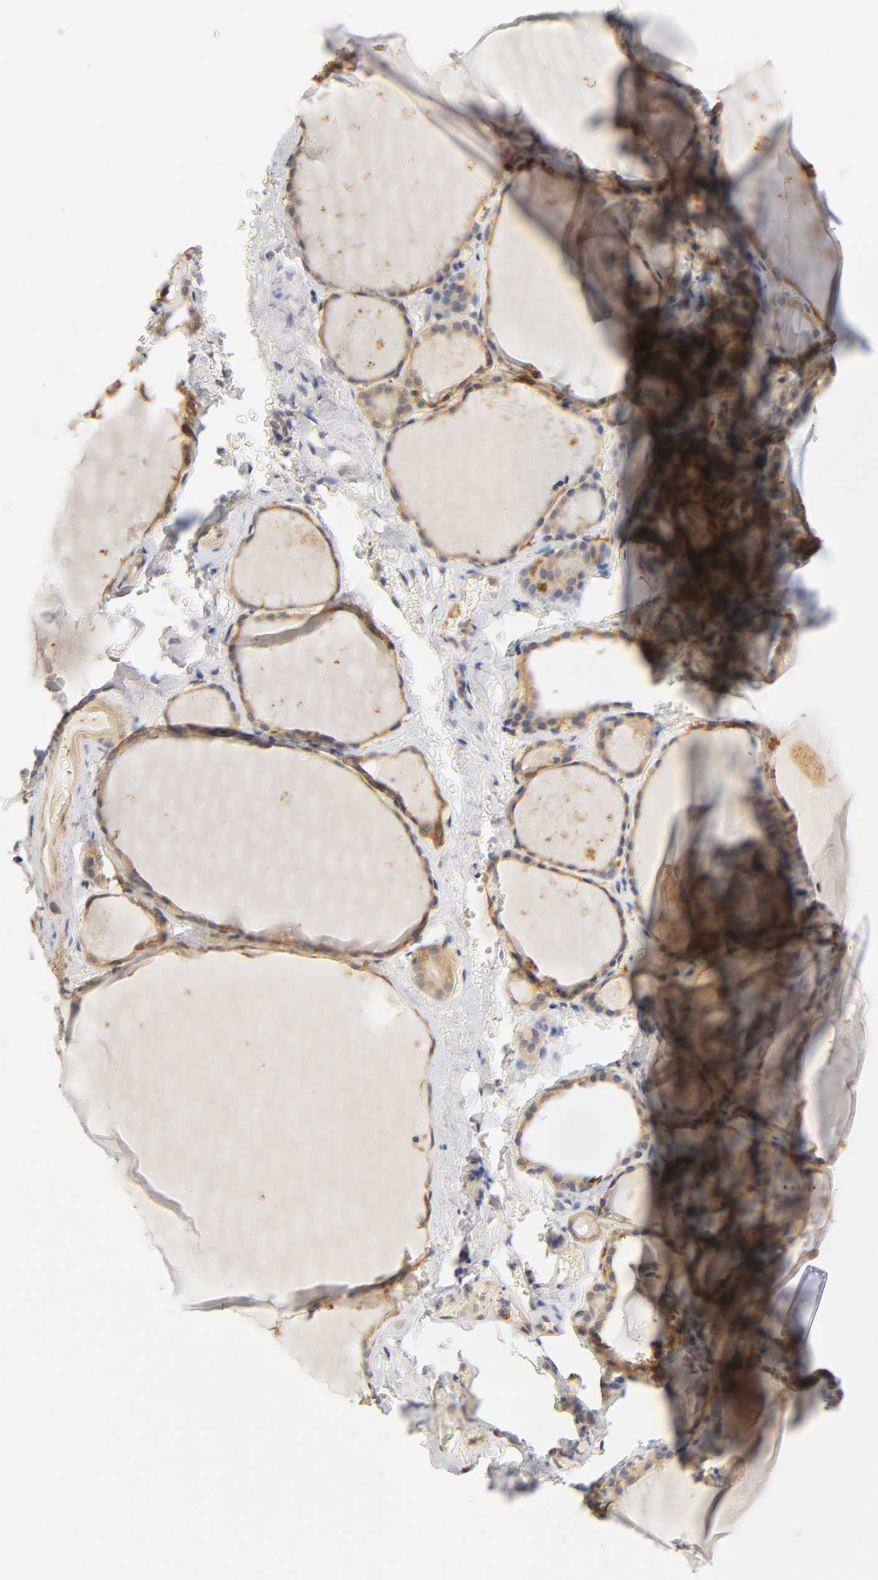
{"staining": {"intensity": "moderate", "quantity": ">75%", "location": "cytoplasmic/membranous"}, "tissue": "thyroid gland", "cell_type": "Glandular cells", "image_type": "normal", "snomed": [{"axis": "morphology", "description": "Normal tissue, NOS"}, {"axis": "topography", "description": "Thyroid gland"}], "caption": "DAB (3,3'-diaminobenzidine) immunohistochemical staining of normal thyroid gland reveals moderate cytoplasmic/membranous protein expression in about >75% of glandular cells.", "gene": "PDE5A", "patient": {"sex": "male", "age": 61}}